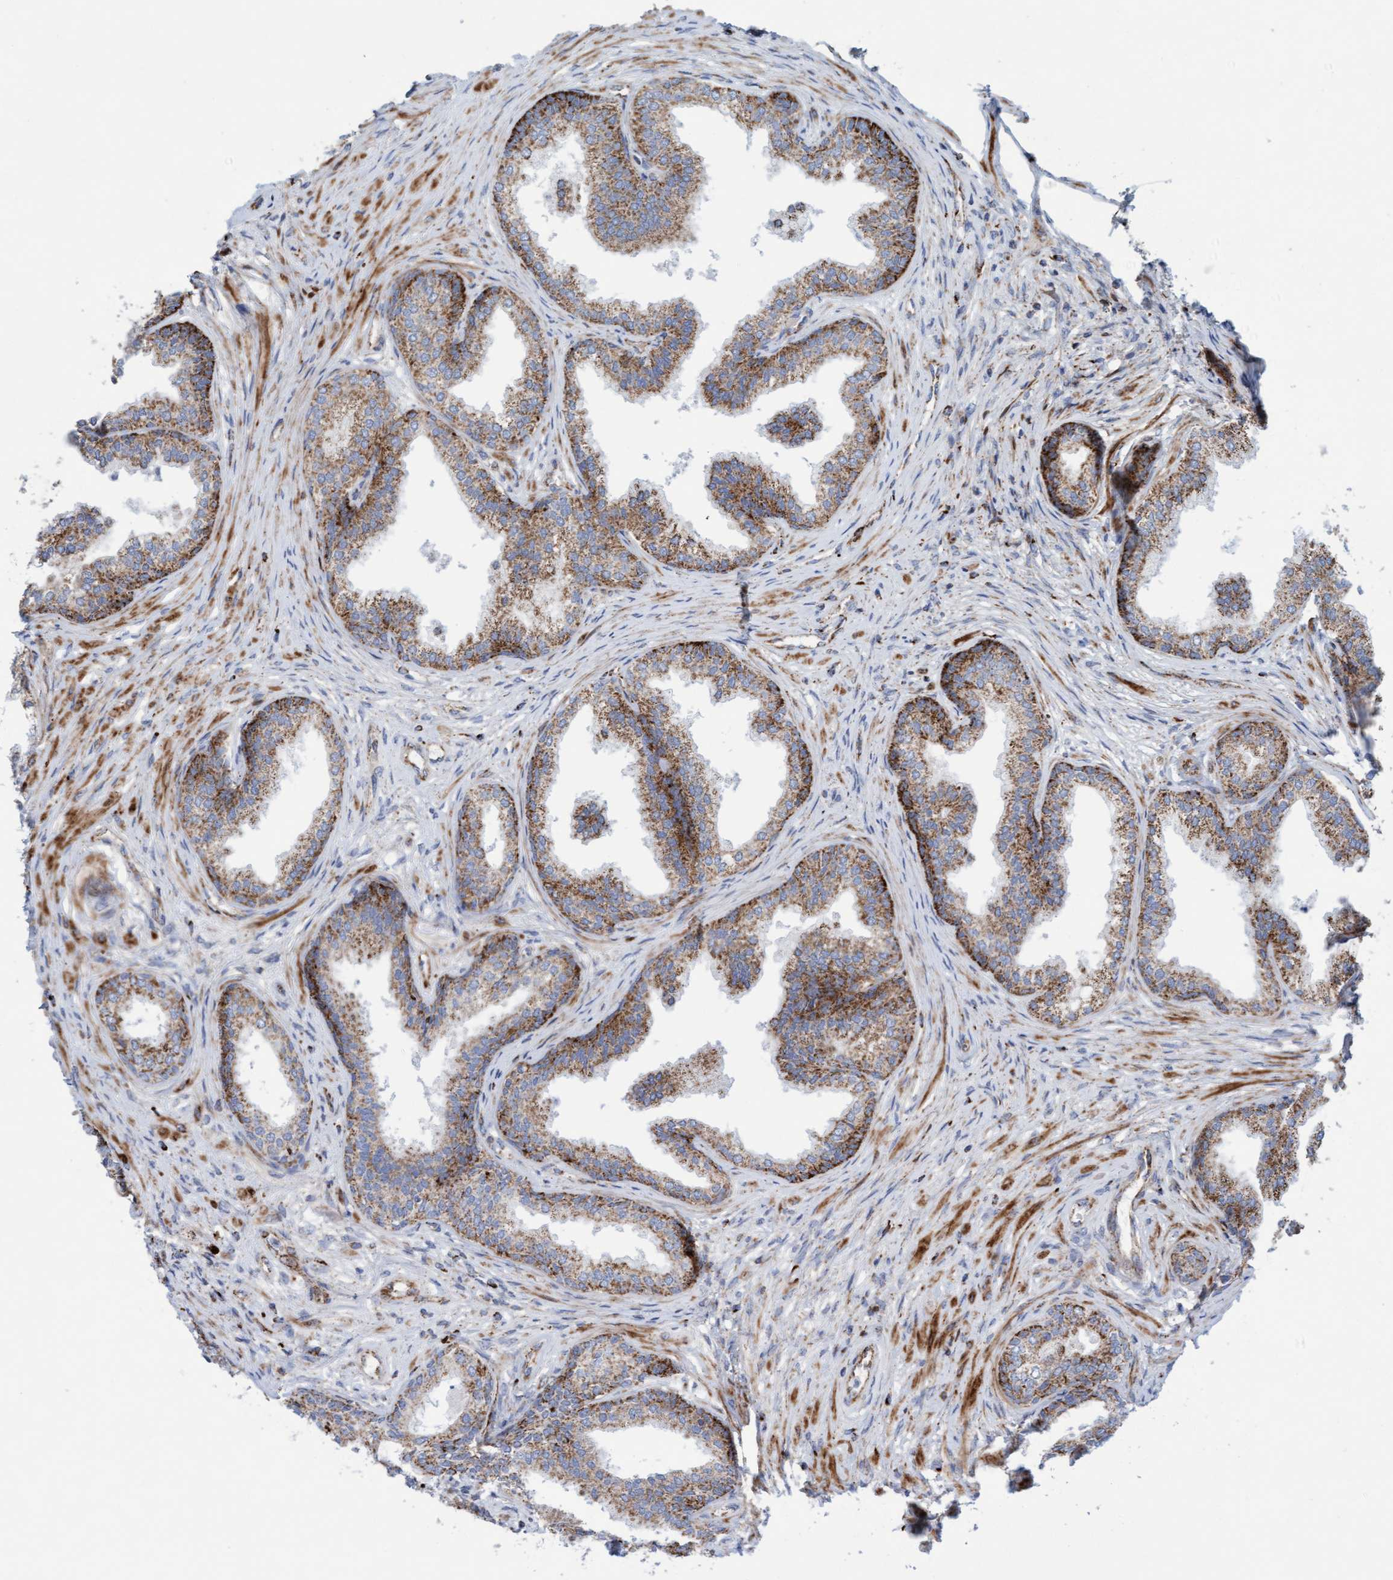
{"staining": {"intensity": "moderate", "quantity": ">75%", "location": "cytoplasmic/membranous"}, "tissue": "prostate", "cell_type": "Glandular cells", "image_type": "normal", "snomed": [{"axis": "morphology", "description": "Normal tissue, NOS"}, {"axis": "topography", "description": "Prostate"}], "caption": "Brown immunohistochemical staining in benign human prostate exhibits moderate cytoplasmic/membranous positivity in approximately >75% of glandular cells.", "gene": "GGTA1", "patient": {"sex": "male", "age": 76}}